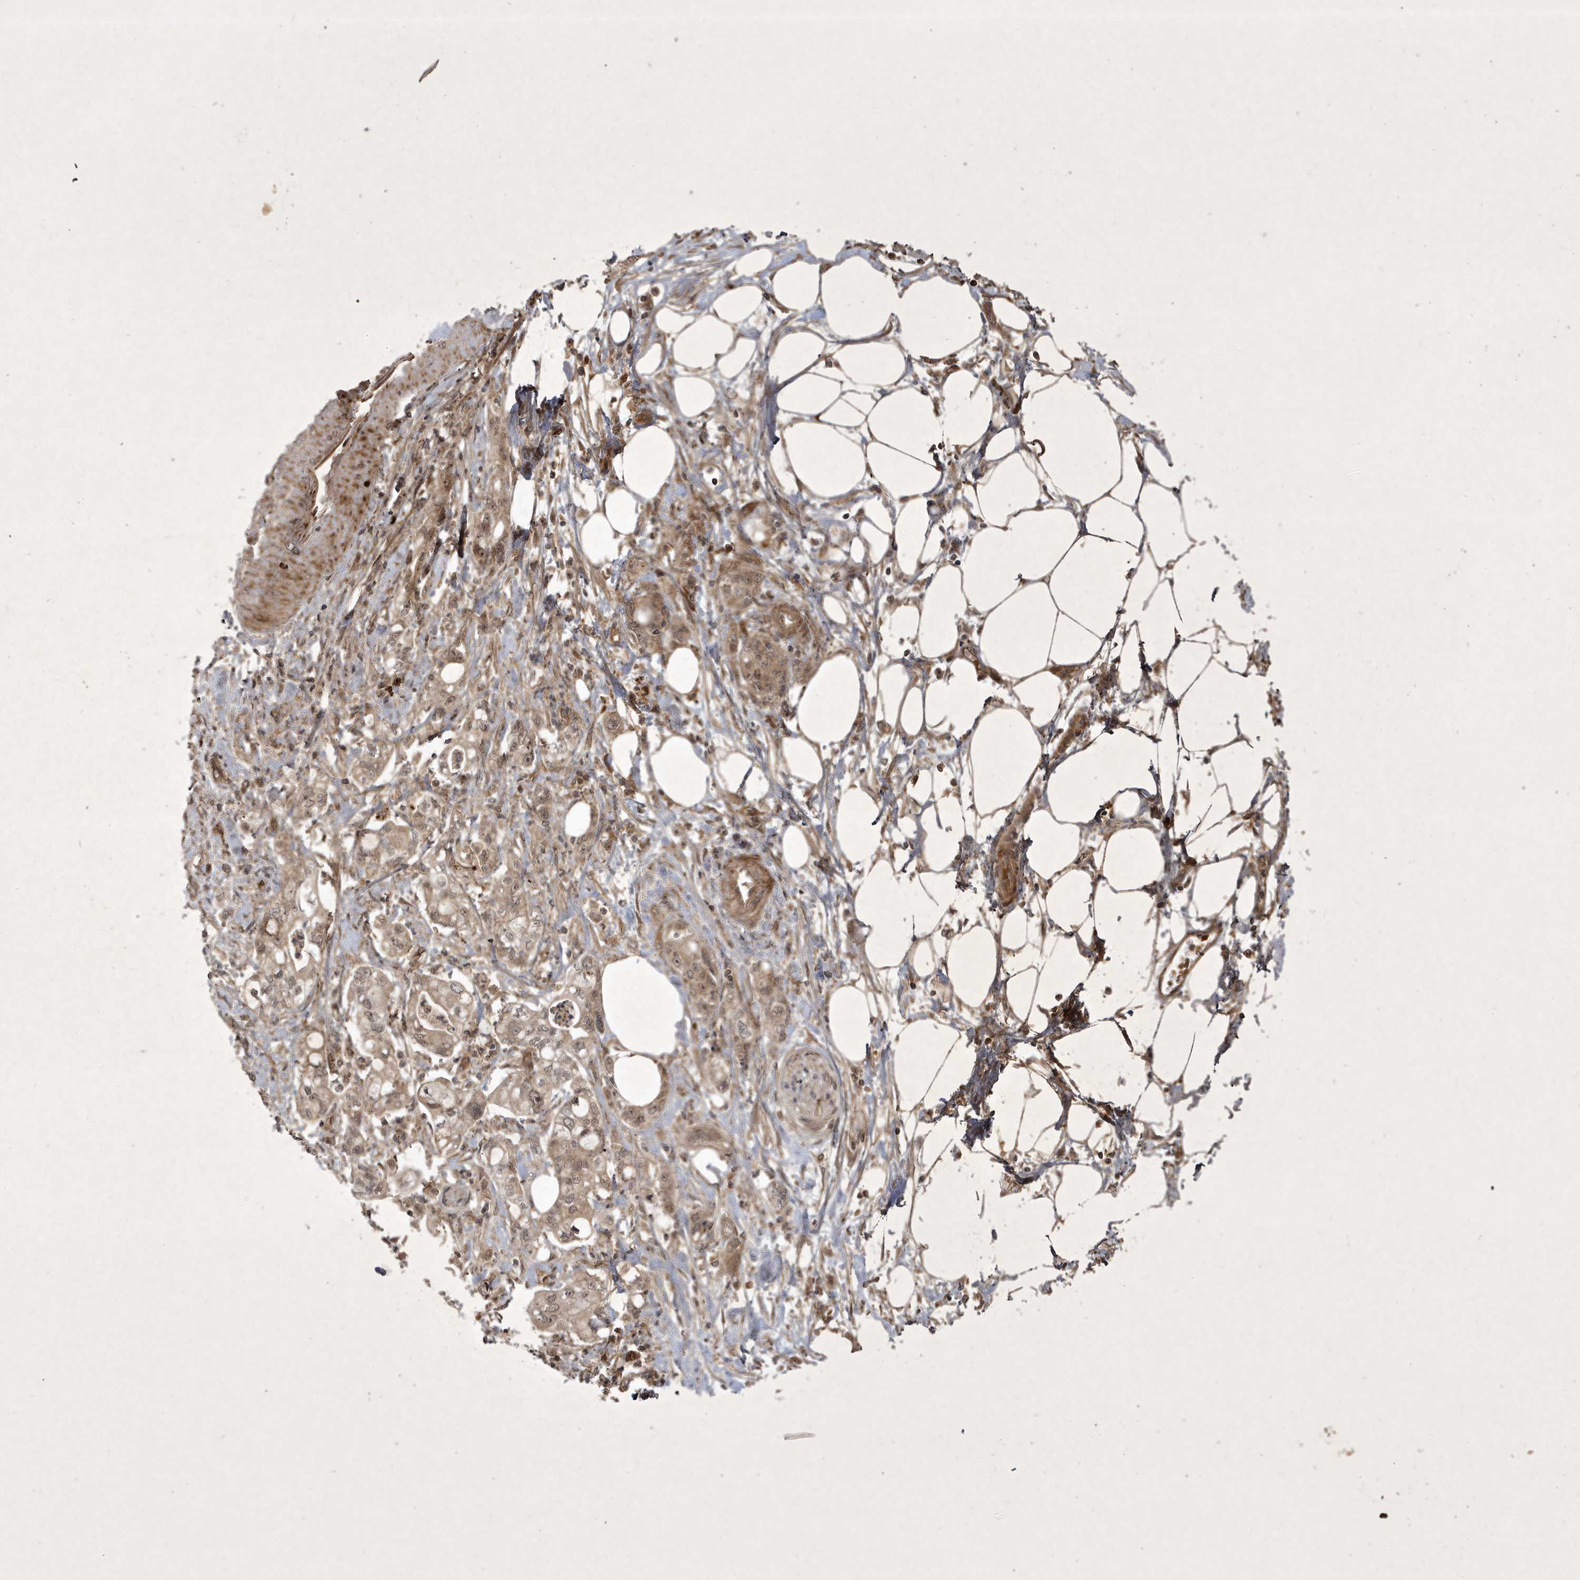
{"staining": {"intensity": "weak", "quantity": "<25%", "location": "cytoplasmic/membranous"}, "tissue": "pancreatic cancer", "cell_type": "Tumor cells", "image_type": "cancer", "snomed": [{"axis": "morphology", "description": "Adenocarcinoma, NOS"}, {"axis": "topography", "description": "Pancreas"}], "caption": "The immunohistochemistry image has no significant expression in tumor cells of pancreatic cancer (adenocarcinoma) tissue.", "gene": "FAM83C", "patient": {"sex": "male", "age": 70}}